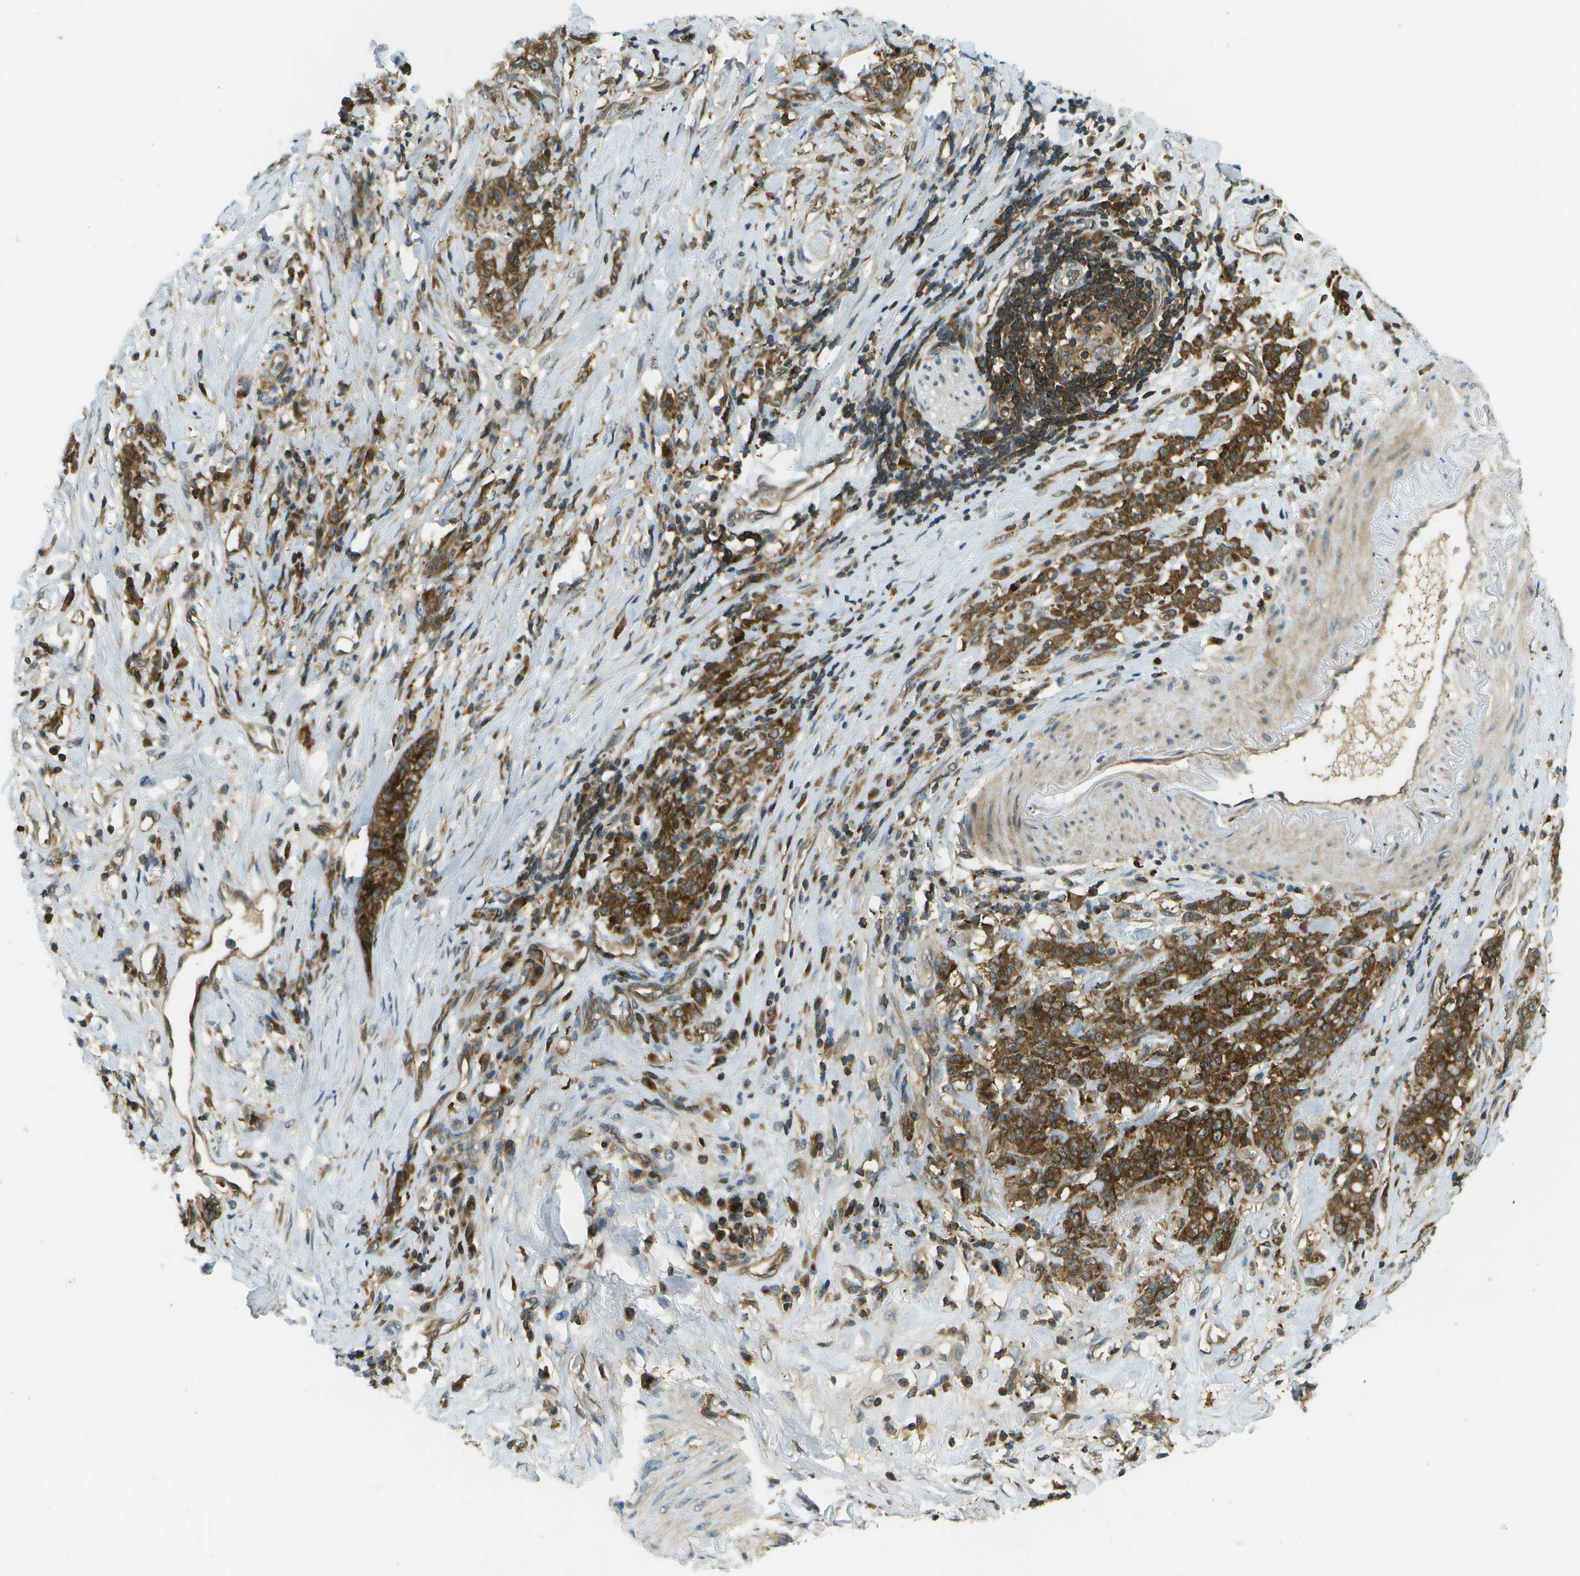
{"staining": {"intensity": "moderate", "quantity": ">75%", "location": "cytoplasmic/membranous"}, "tissue": "stomach cancer", "cell_type": "Tumor cells", "image_type": "cancer", "snomed": [{"axis": "morphology", "description": "Adenocarcinoma, NOS"}, {"axis": "topography", "description": "Stomach, lower"}], "caption": "Immunohistochemistry staining of adenocarcinoma (stomach), which displays medium levels of moderate cytoplasmic/membranous staining in about >75% of tumor cells indicating moderate cytoplasmic/membranous protein positivity. The staining was performed using DAB (3,3'-diaminobenzidine) (brown) for protein detection and nuclei were counterstained in hematoxylin (blue).", "gene": "TMTC1", "patient": {"sex": "male", "age": 88}}